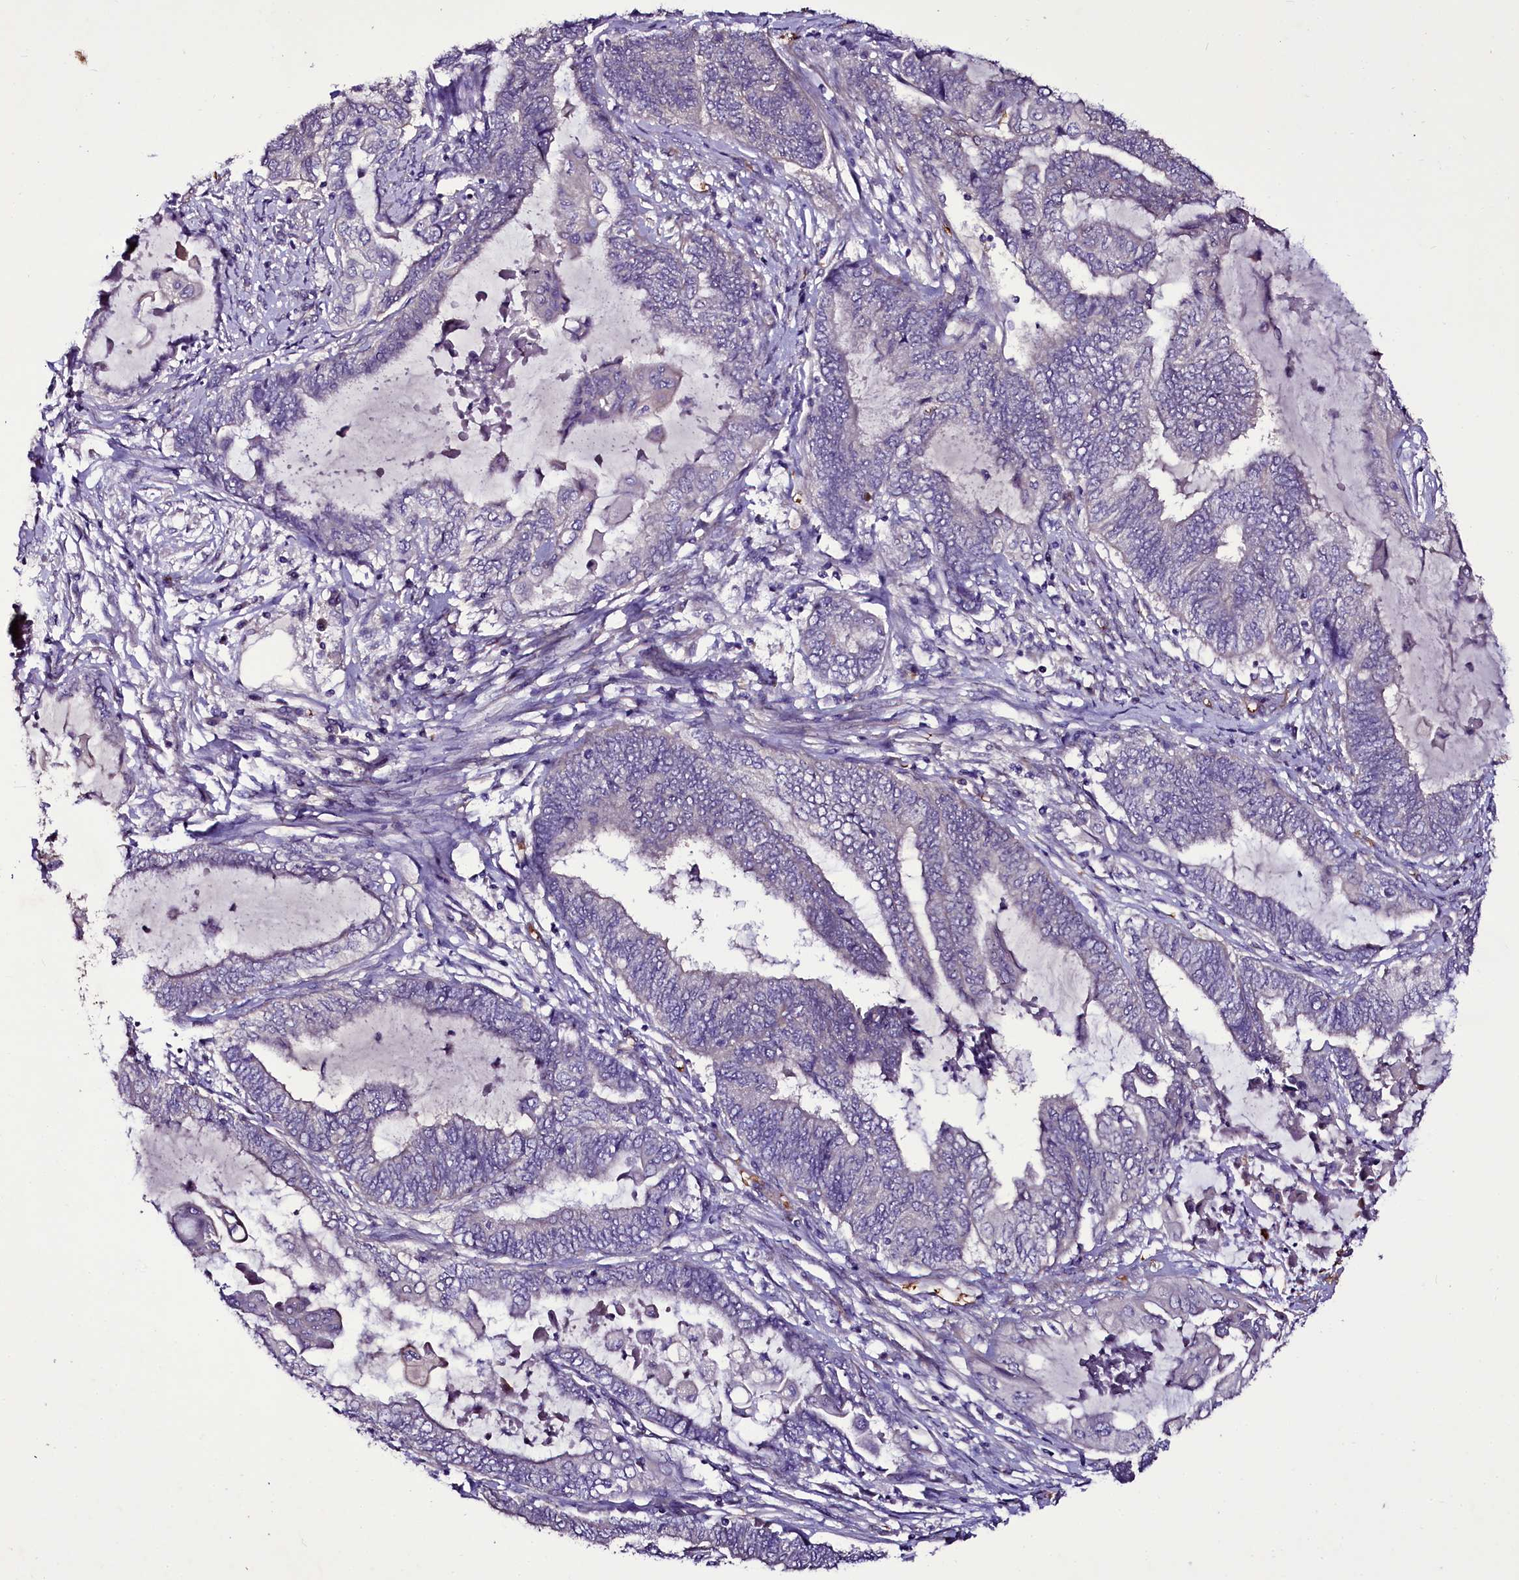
{"staining": {"intensity": "negative", "quantity": "none", "location": "none"}, "tissue": "endometrial cancer", "cell_type": "Tumor cells", "image_type": "cancer", "snomed": [{"axis": "morphology", "description": "Adenocarcinoma, NOS"}, {"axis": "topography", "description": "Uterus"}, {"axis": "topography", "description": "Endometrium"}], "caption": "An IHC image of endometrial cancer is shown. There is no staining in tumor cells of endometrial cancer.", "gene": "MEX3C", "patient": {"sex": "female", "age": 70}}